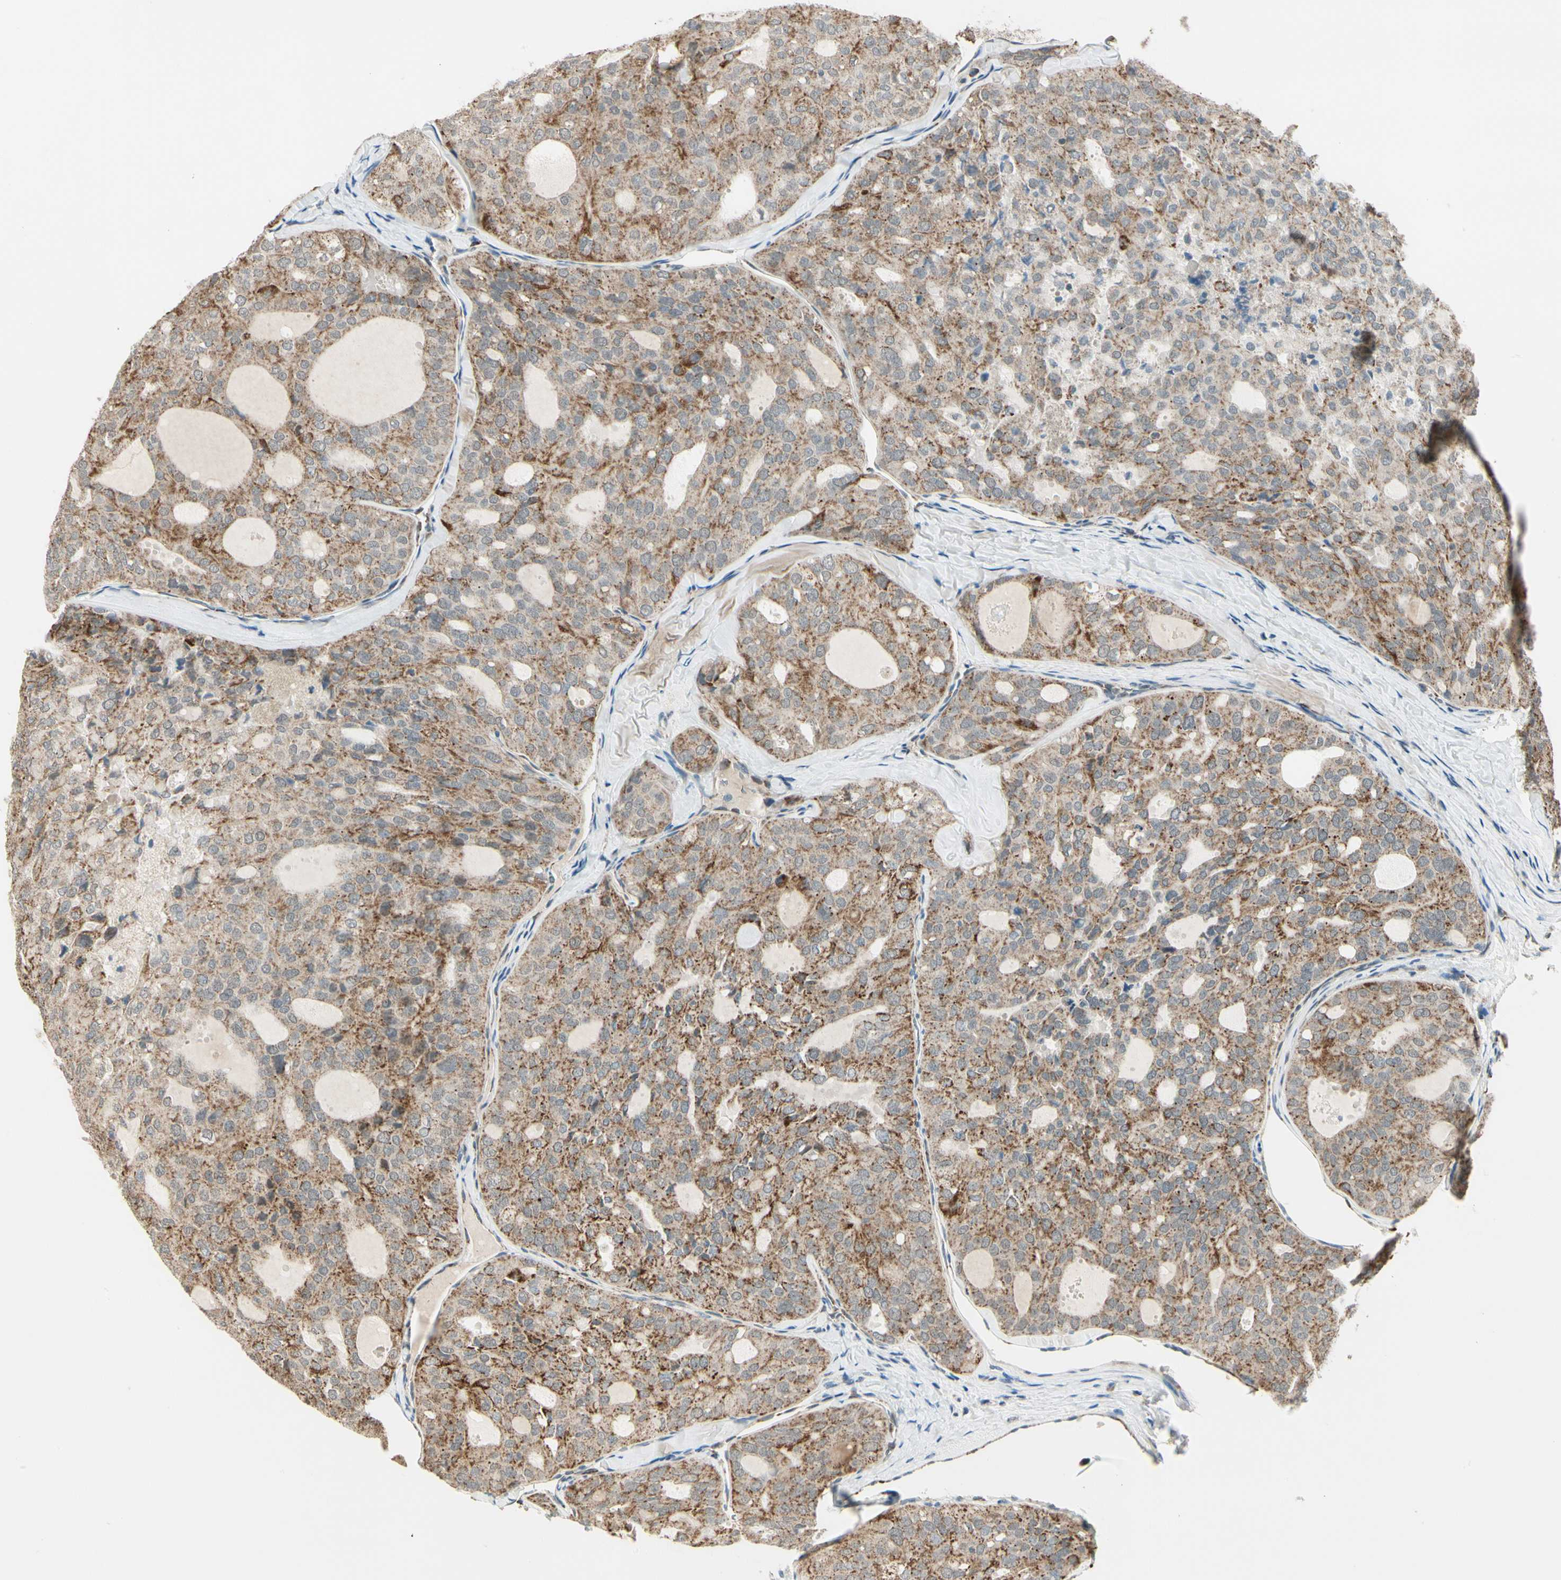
{"staining": {"intensity": "weak", "quantity": ">75%", "location": "cytoplasmic/membranous"}, "tissue": "thyroid cancer", "cell_type": "Tumor cells", "image_type": "cancer", "snomed": [{"axis": "morphology", "description": "Follicular adenoma carcinoma, NOS"}, {"axis": "topography", "description": "Thyroid gland"}], "caption": "Thyroid cancer (follicular adenoma carcinoma) stained with a brown dye exhibits weak cytoplasmic/membranous positive expression in about >75% of tumor cells.", "gene": "KHDC4", "patient": {"sex": "male", "age": 75}}